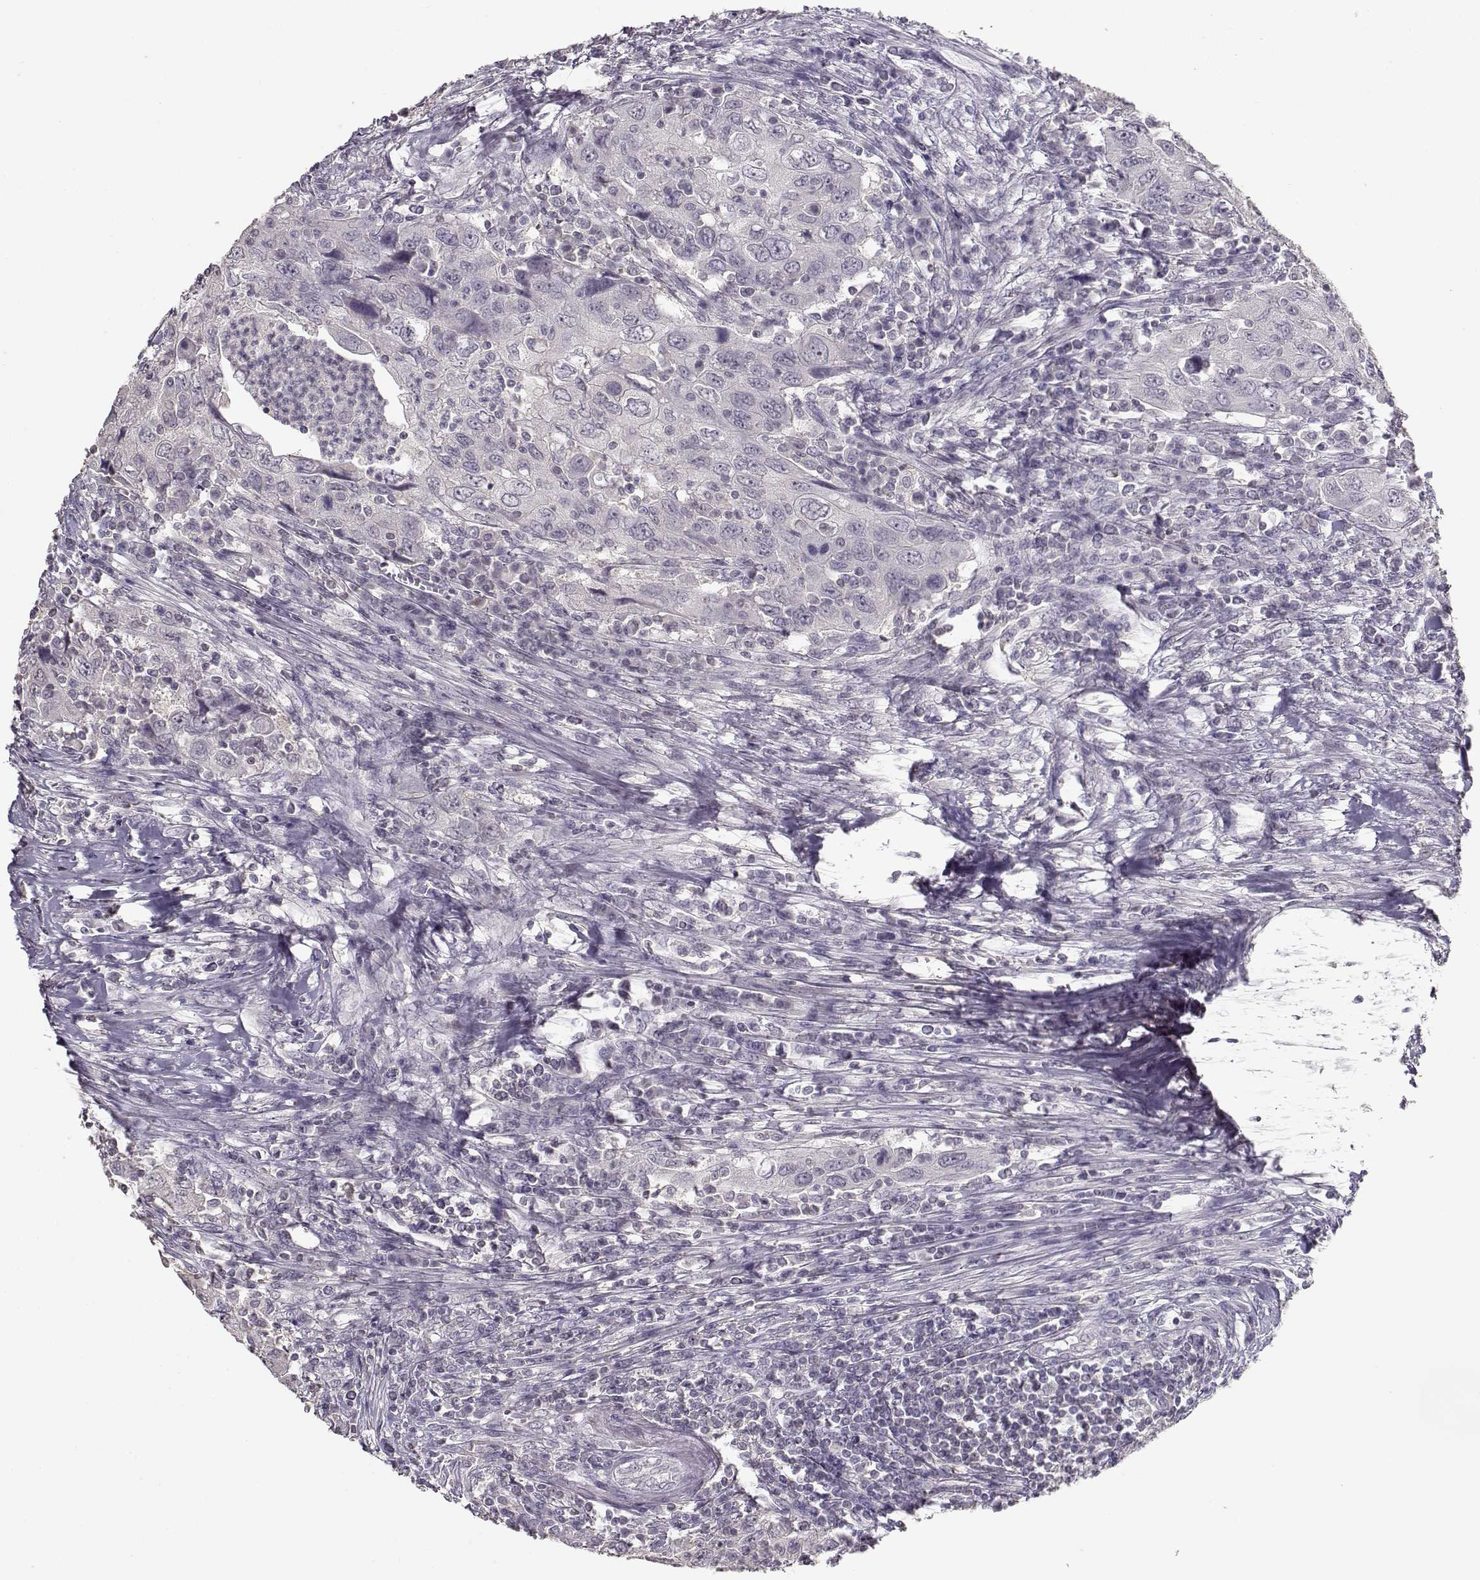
{"staining": {"intensity": "negative", "quantity": "none", "location": "none"}, "tissue": "urothelial cancer", "cell_type": "Tumor cells", "image_type": "cancer", "snomed": [{"axis": "morphology", "description": "Urothelial carcinoma, High grade"}, {"axis": "topography", "description": "Urinary bladder"}], "caption": "Immunohistochemistry (IHC) micrograph of neoplastic tissue: urothelial cancer stained with DAB demonstrates no significant protein expression in tumor cells.", "gene": "UROC1", "patient": {"sex": "male", "age": 76}}